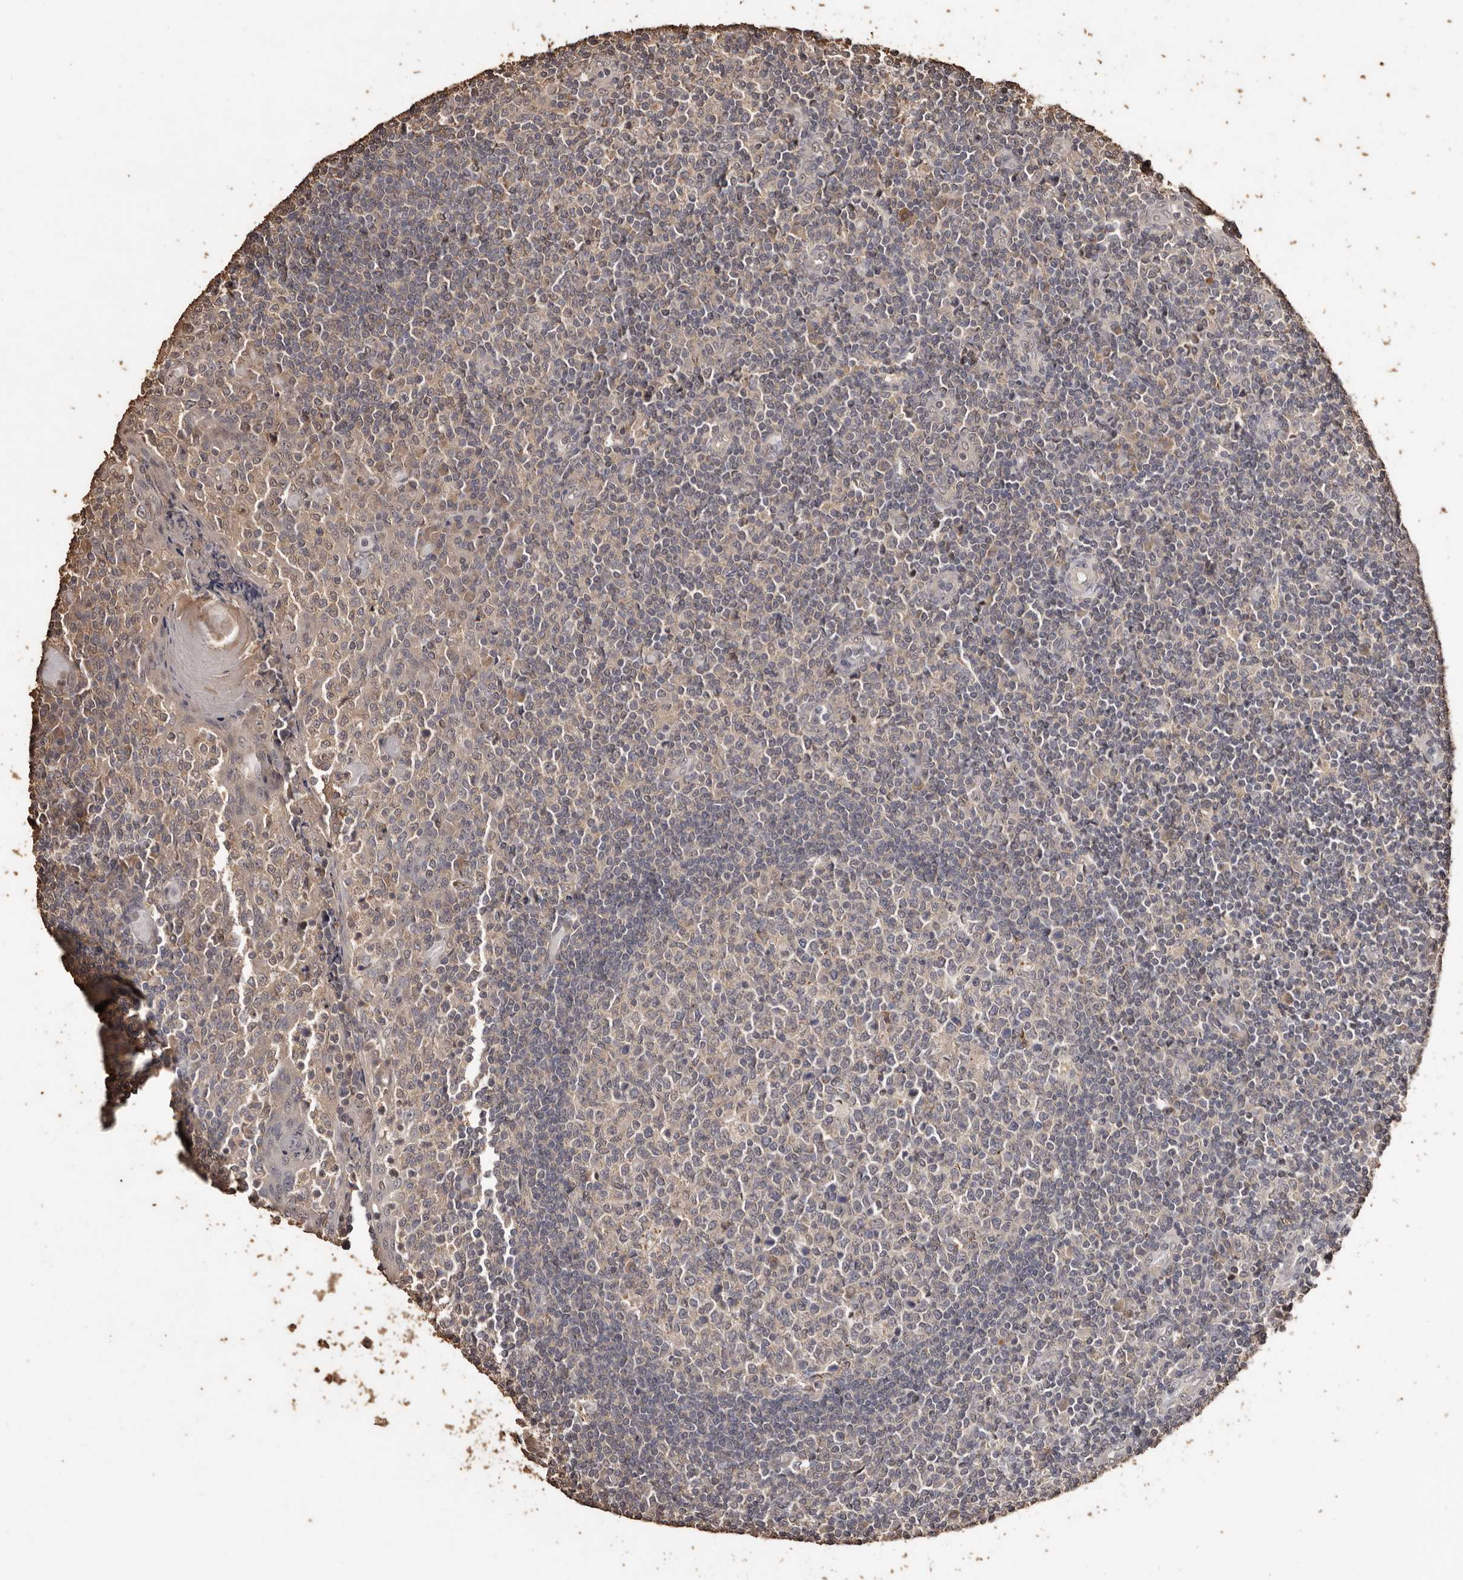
{"staining": {"intensity": "weak", "quantity": "<25%", "location": "cytoplasmic/membranous"}, "tissue": "tonsil", "cell_type": "Germinal center cells", "image_type": "normal", "snomed": [{"axis": "morphology", "description": "Normal tissue, NOS"}, {"axis": "topography", "description": "Tonsil"}], "caption": "IHC image of unremarkable tonsil stained for a protein (brown), which shows no positivity in germinal center cells.", "gene": "PKDCC", "patient": {"sex": "female", "age": 19}}